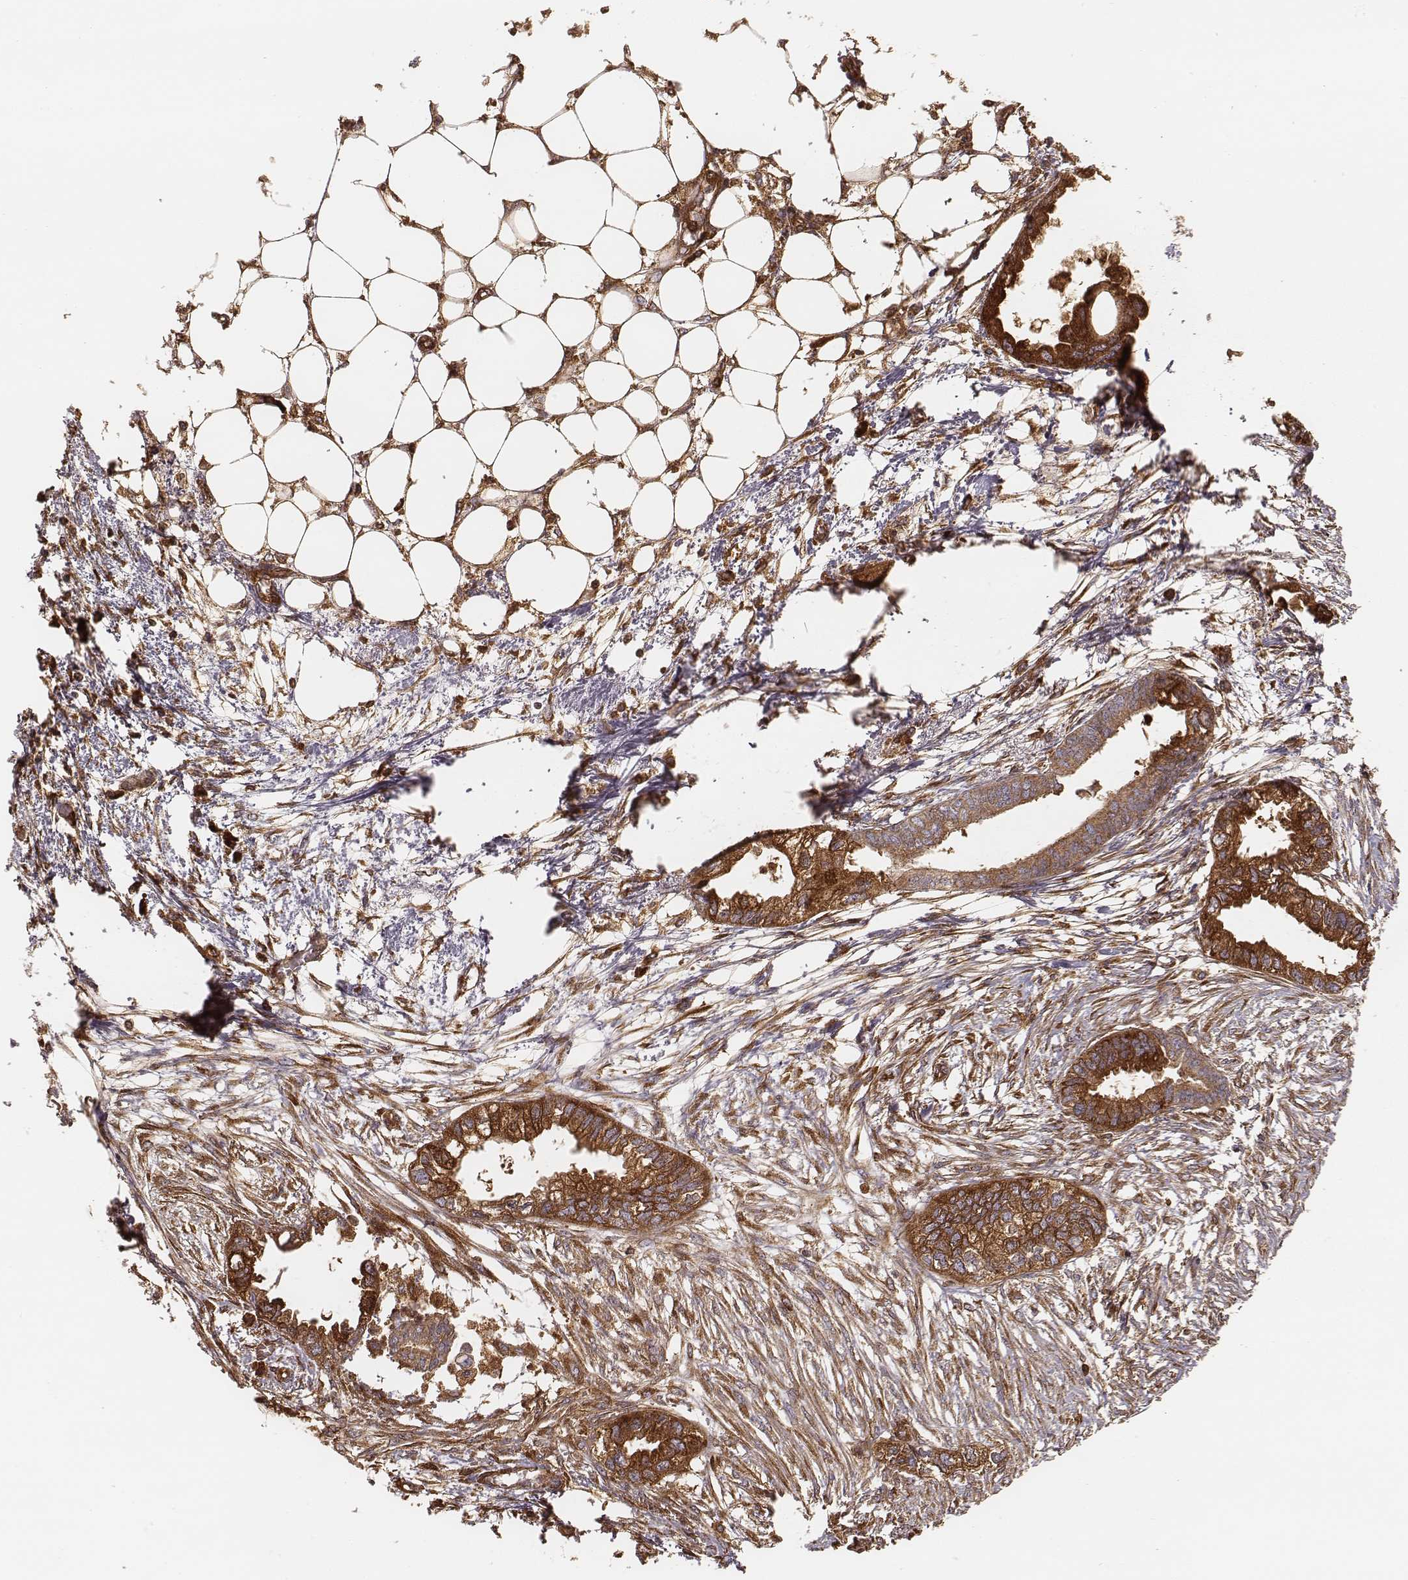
{"staining": {"intensity": "strong", "quantity": ">75%", "location": "cytoplasmic/membranous"}, "tissue": "endometrial cancer", "cell_type": "Tumor cells", "image_type": "cancer", "snomed": [{"axis": "morphology", "description": "Adenocarcinoma, NOS"}, {"axis": "morphology", "description": "Adenocarcinoma, metastatic, NOS"}, {"axis": "topography", "description": "Adipose tissue"}, {"axis": "topography", "description": "Endometrium"}], "caption": "Immunohistochemistry staining of endometrial cancer (metastatic adenocarcinoma), which exhibits high levels of strong cytoplasmic/membranous positivity in approximately >75% of tumor cells indicating strong cytoplasmic/membranous protein staining. The staining was performed using DAB (brown) for protein detection and nuclei were counterstained in hematoxylin (blue).", "gene": "CARS1", "patient": {"sex": "female", "age": 67}}